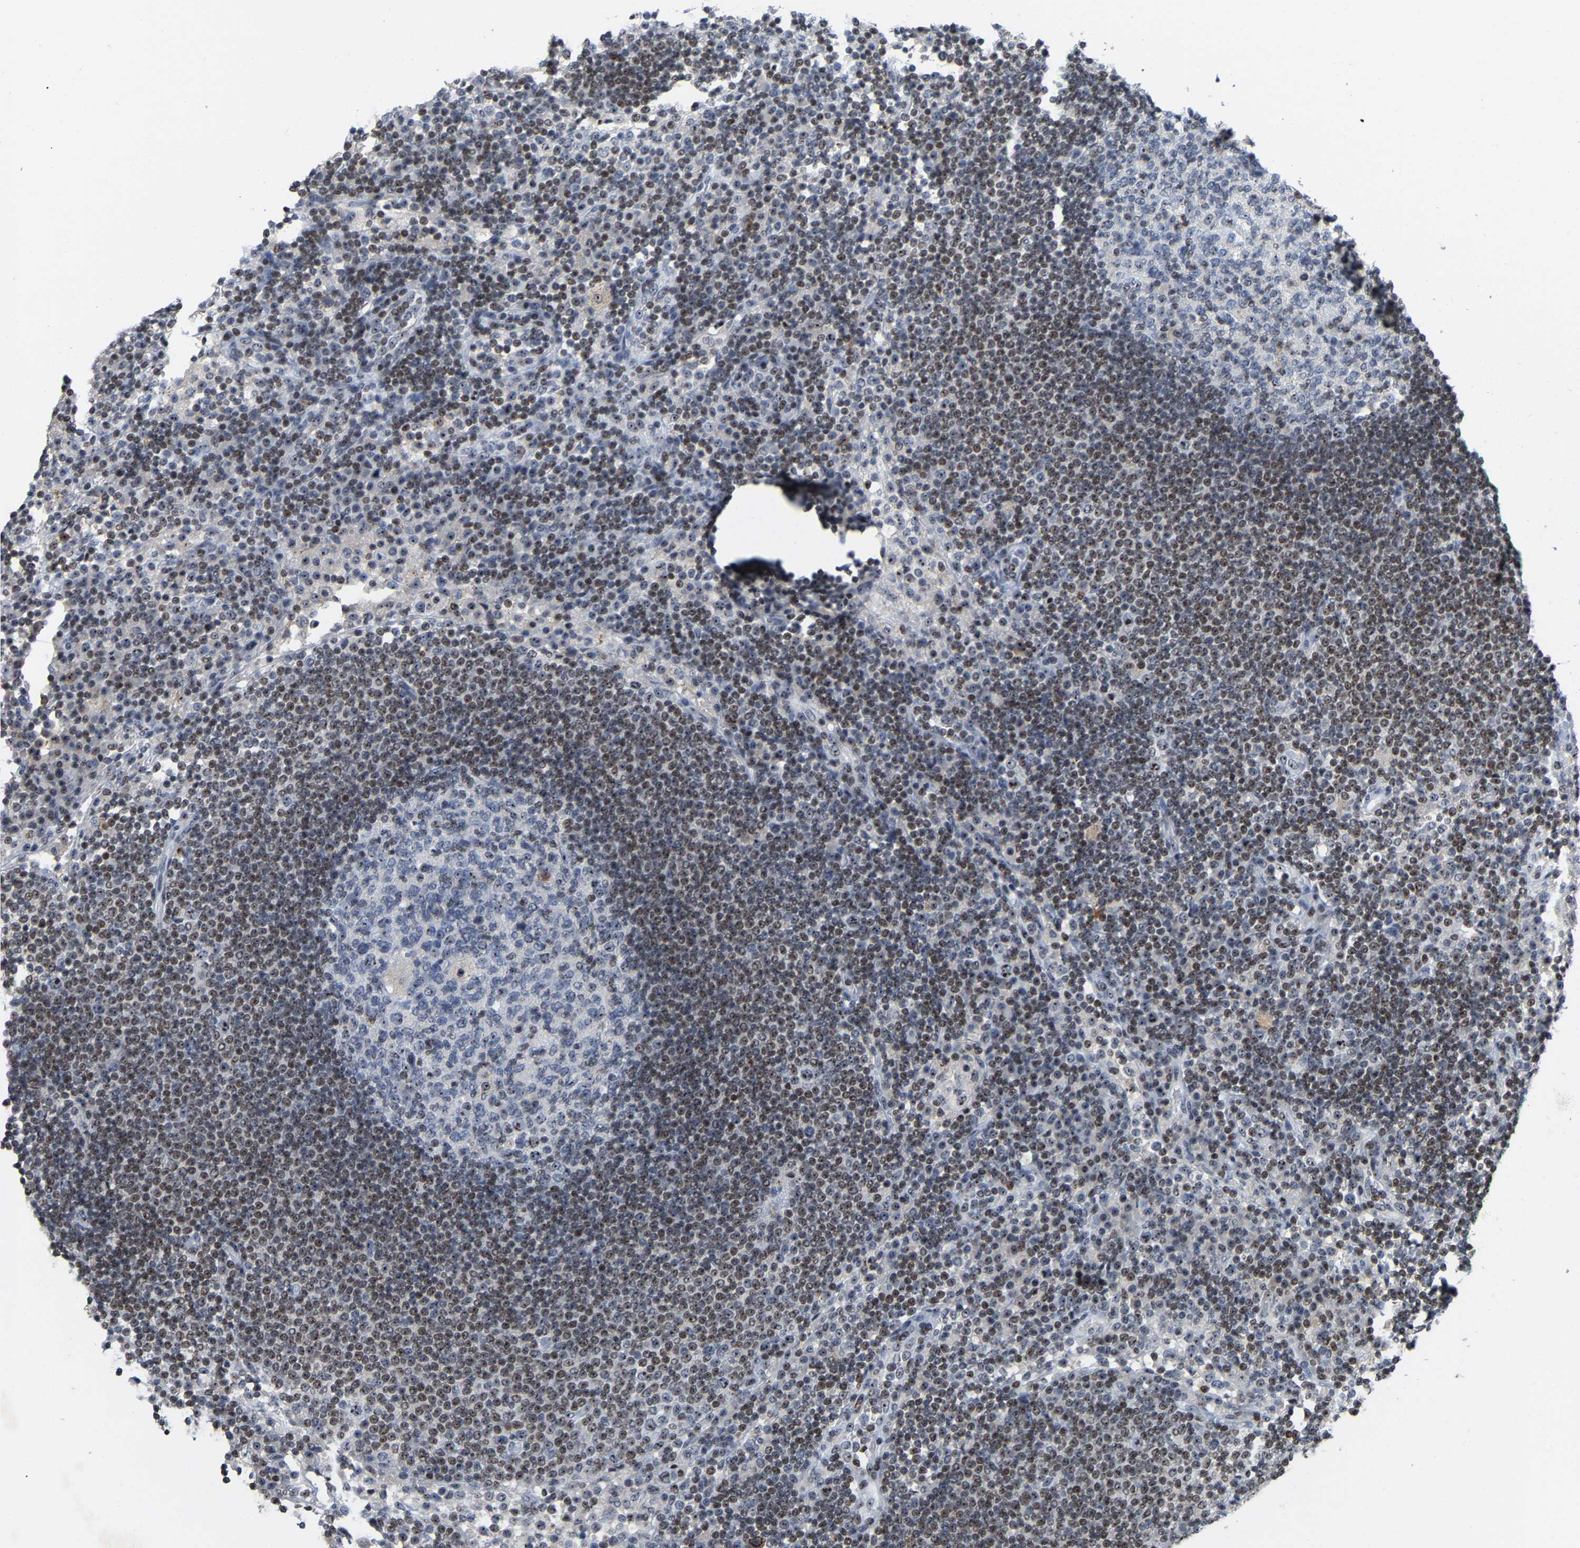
{"staining": {"intensity": "moderate", "quantity": "<25%", "location": "nuclear"}, "tissue": "lymph node", "cell_type": "Germinal center cells", "image_type": "normal", "snomed": [{"axis": "morphology", "description": "Normal tissue, NOS"}, {"axis": "topography", "description": "Lymph node"}], "caption": "Benign lymph node demonstrates moderate nuclear positivity in about <25% of germinal center cells The staining was performed using DAB to visualize the protein expression in brown, while the nuclei were stained in blue with hematoxylin (Magnification: 20x)..", "gene": "NOP58", "patient": {"sex": "female", "age": 53}}